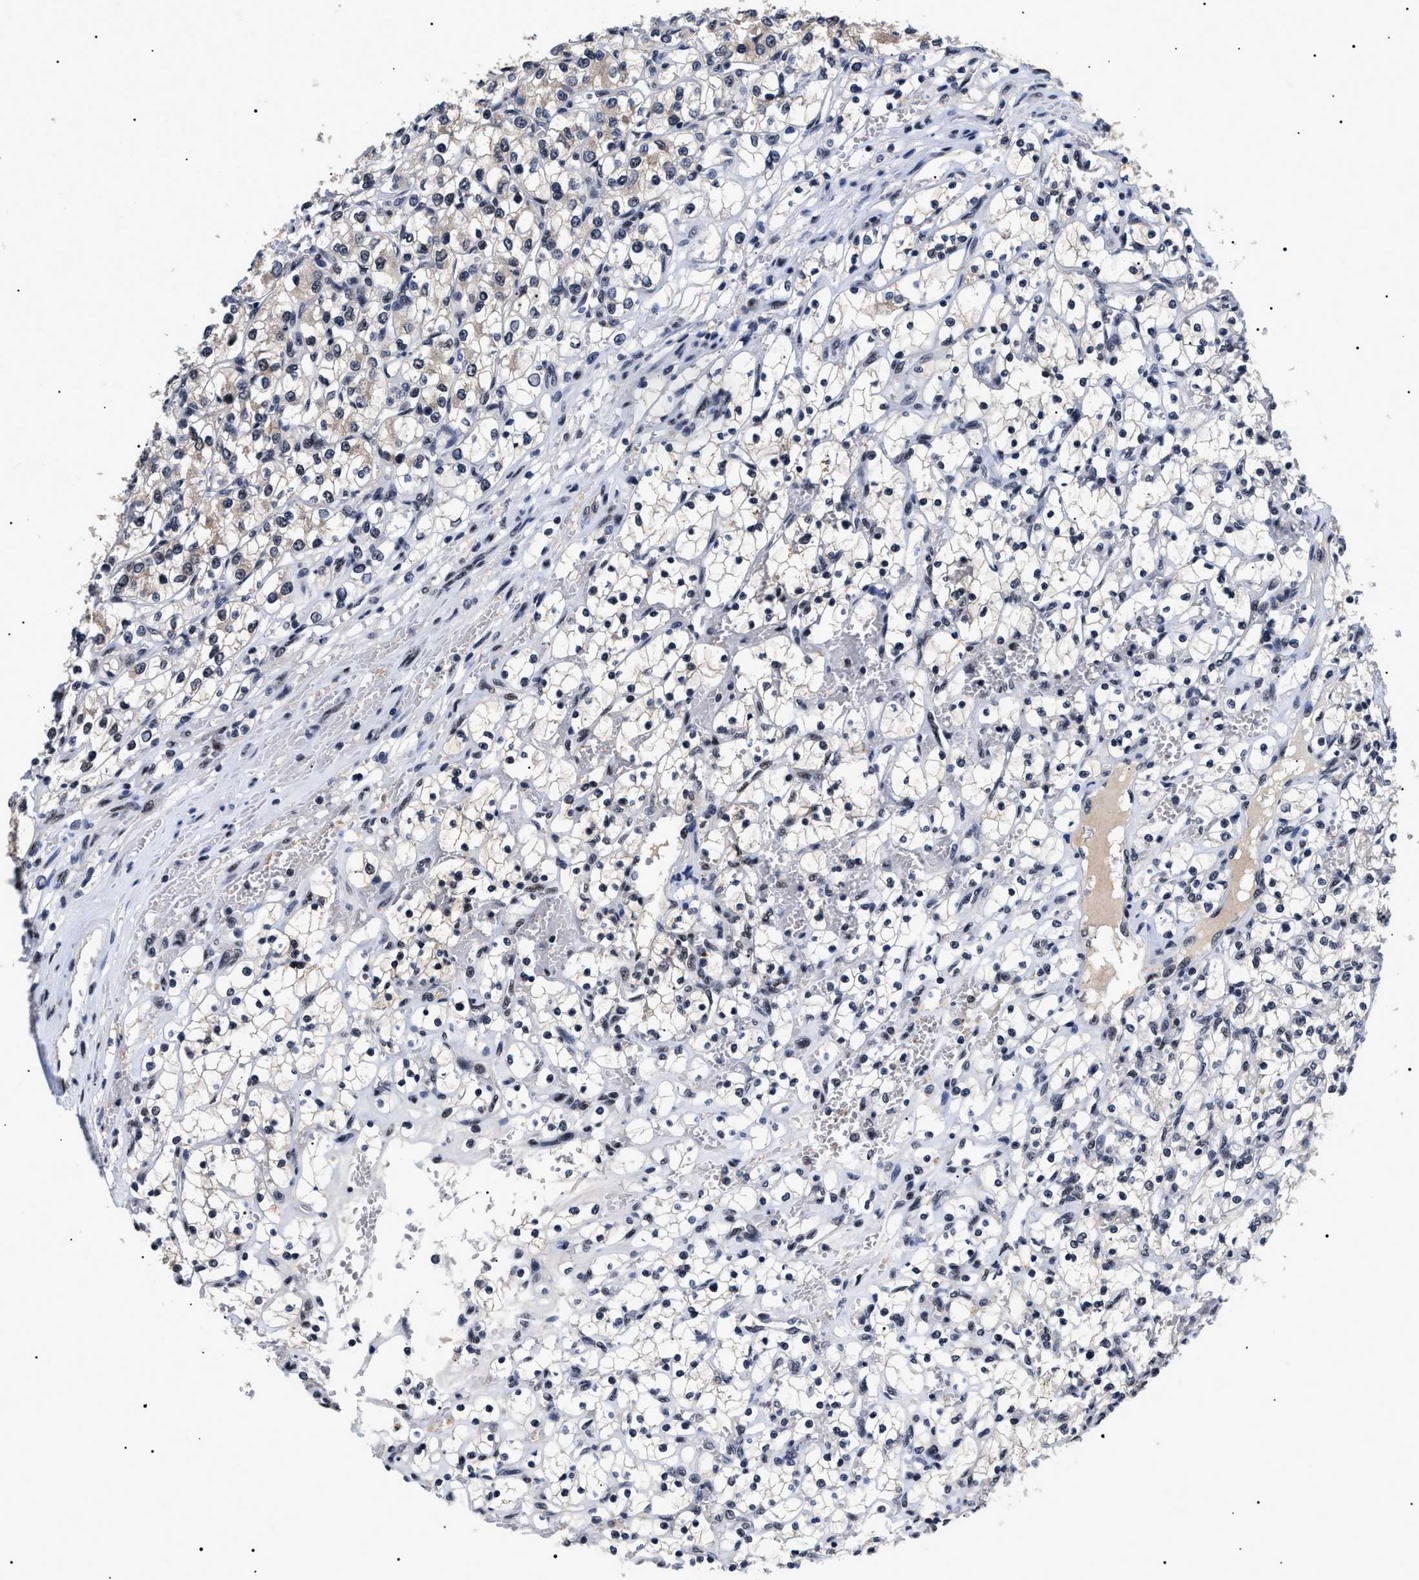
{"staining": {"intensity": "negative", "quantity": "none", "location": "none"}, "tissue": "renal cancer", "cell_type": "Tumor cells", "image_type": "cancer", "snomed": [{"axis": "morphology", "description": "Adenocarcinoma, NOS"}, {"axis": "topography", "description": "Kidney"}], "caption": "A micrograph of human adenocarcinoma (renal) is negative for staining in tumor cells.", "gene": "CAAP1", "patient": {"sex": "female", "age": 69}}